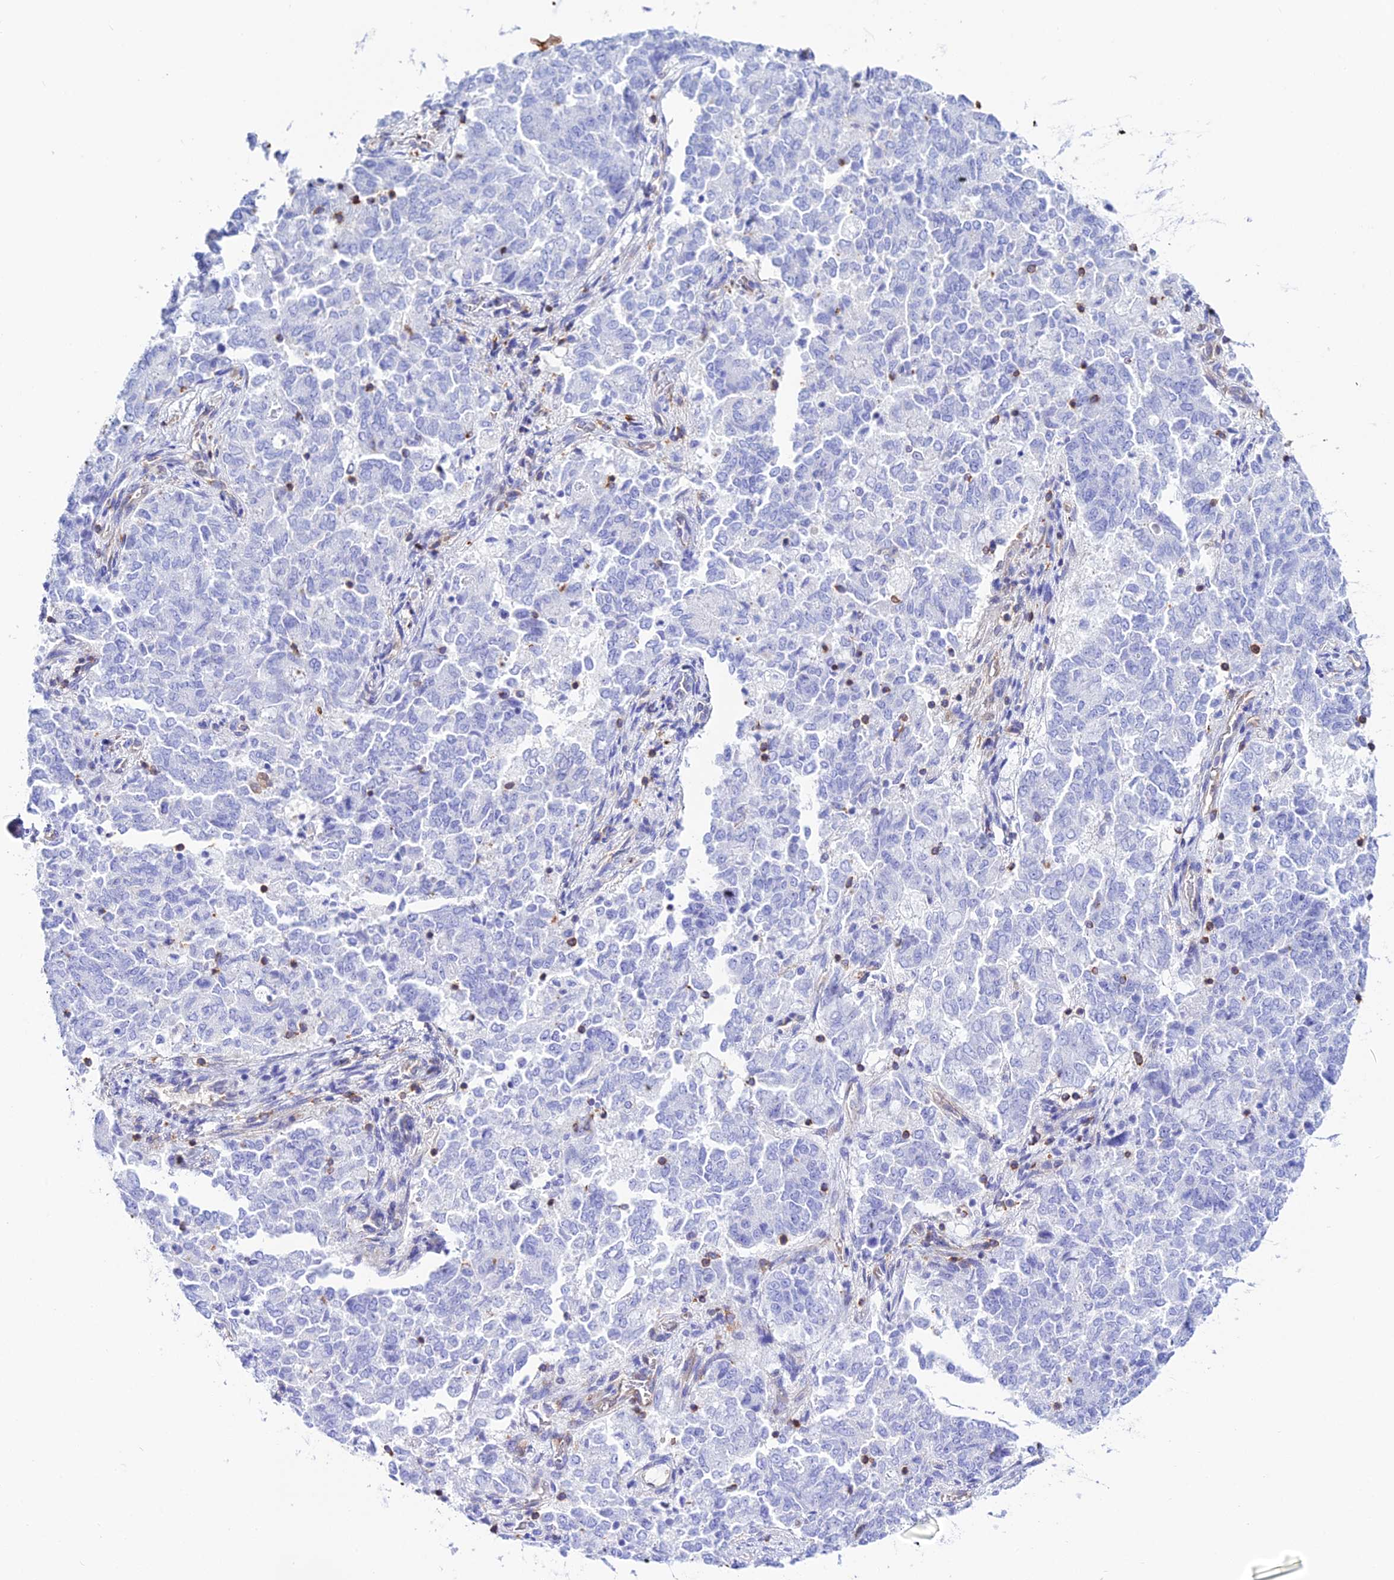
{"staining": {"intensity": "negative", "quantity": "none", "location": "none"}, "tissue": "endometrial cancer", "cell_type": "Tumor cells", "image_type": "cancer", "snomed": [{"axis": "morphology", "description": "Adenocarcinoma, NOS"}, {"axis": "topography", "description": "Endometrium"}], "caption": "This is a photomicrograph of immunohistochemistry staining of endometrial adenocarcinoma, which shows no expression in tumor cells.", "gene": "S100A16", "patient": {"sex": "female", "age": 80}}